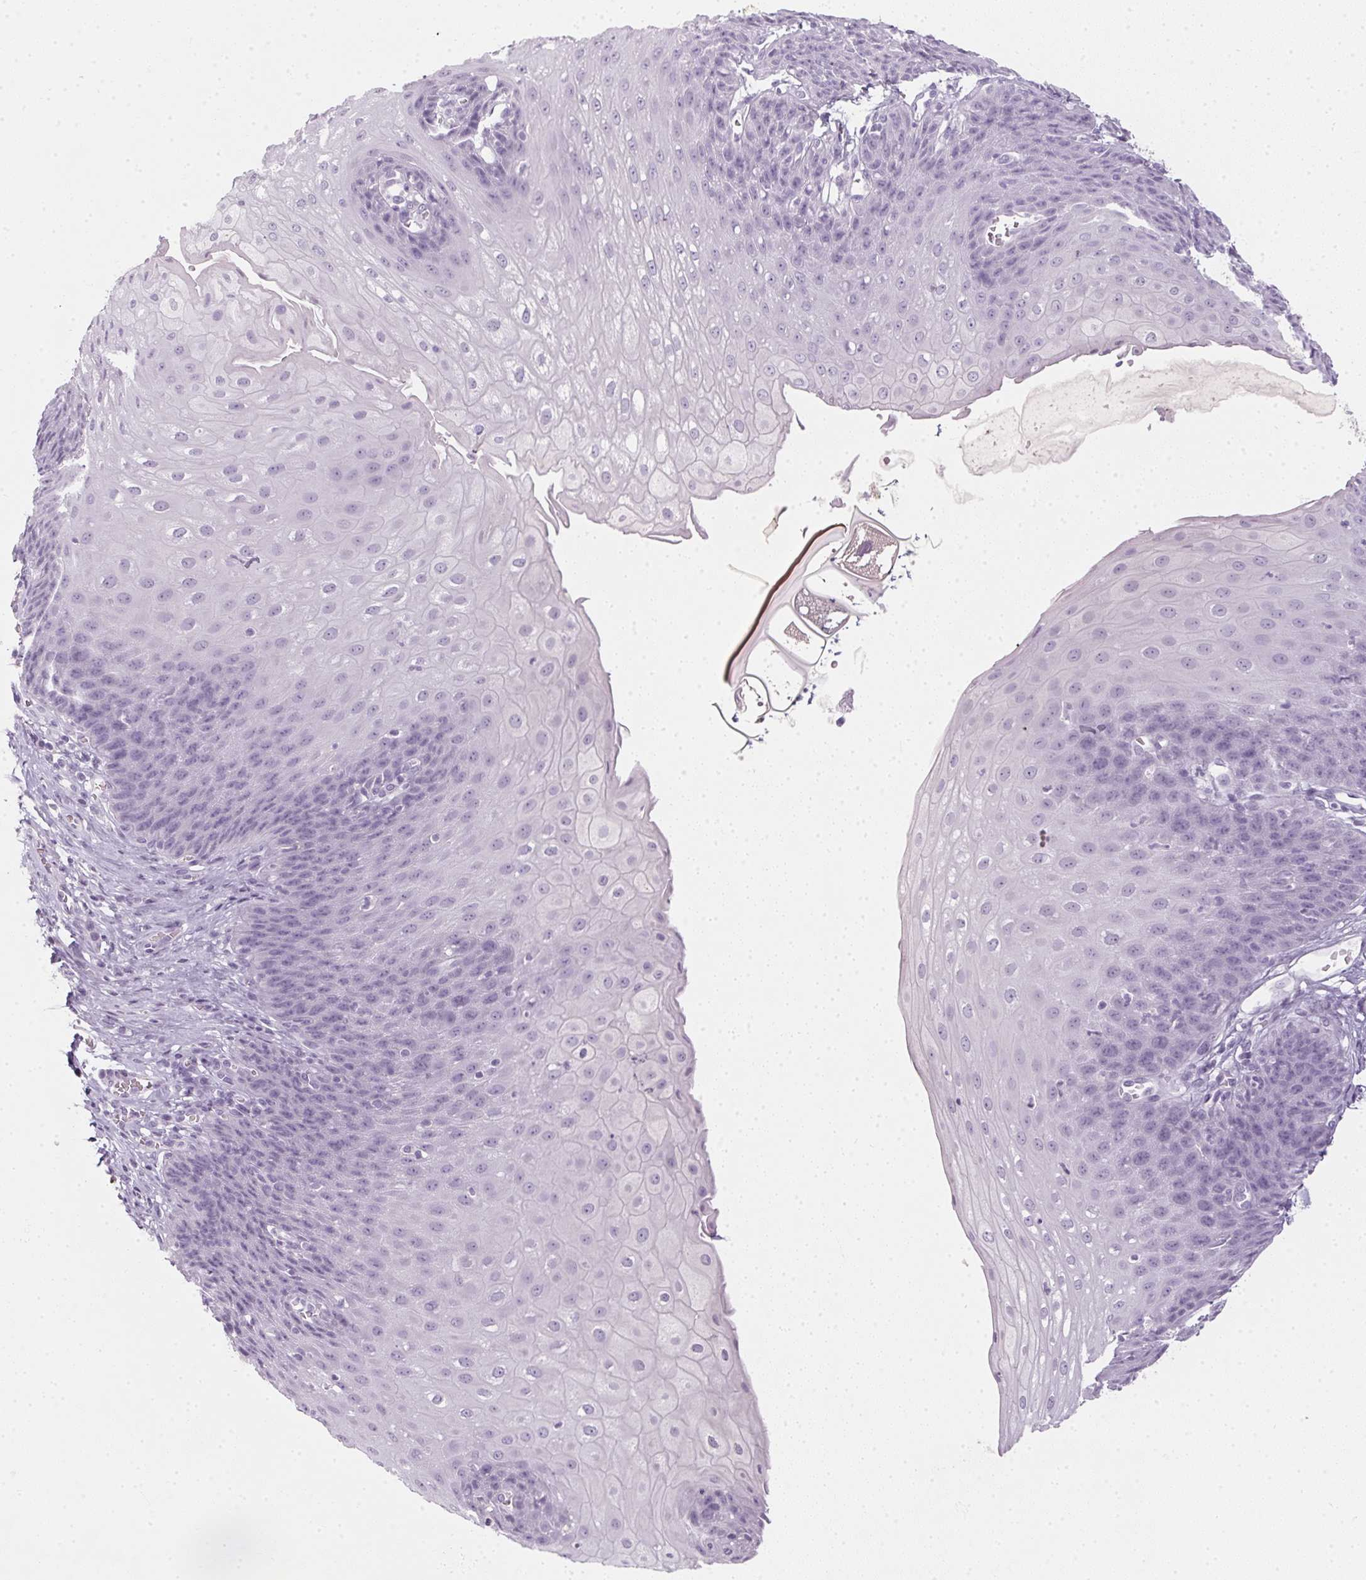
{"staining": {"intensity": "negative", "quantity": "none", "location": "none"}, "tissue": "esophagus", "cell_type": "Squamous epithelial cells", "image_type": "normal", "snomed": [{"axis": "morphology", "description": "Normal tissue, NOS"}, {"axis": "topography", "description": "Esophagus"}], "caption": "High power microscopy histopathology image of an IHC photomicrograph of unremarkable esophagus, revealing no significant expression in squamous epithelial cells. Nuclei are stained in blue.", "gene": "TMEM72", "patient": {"sex": "male", "age": 71}}